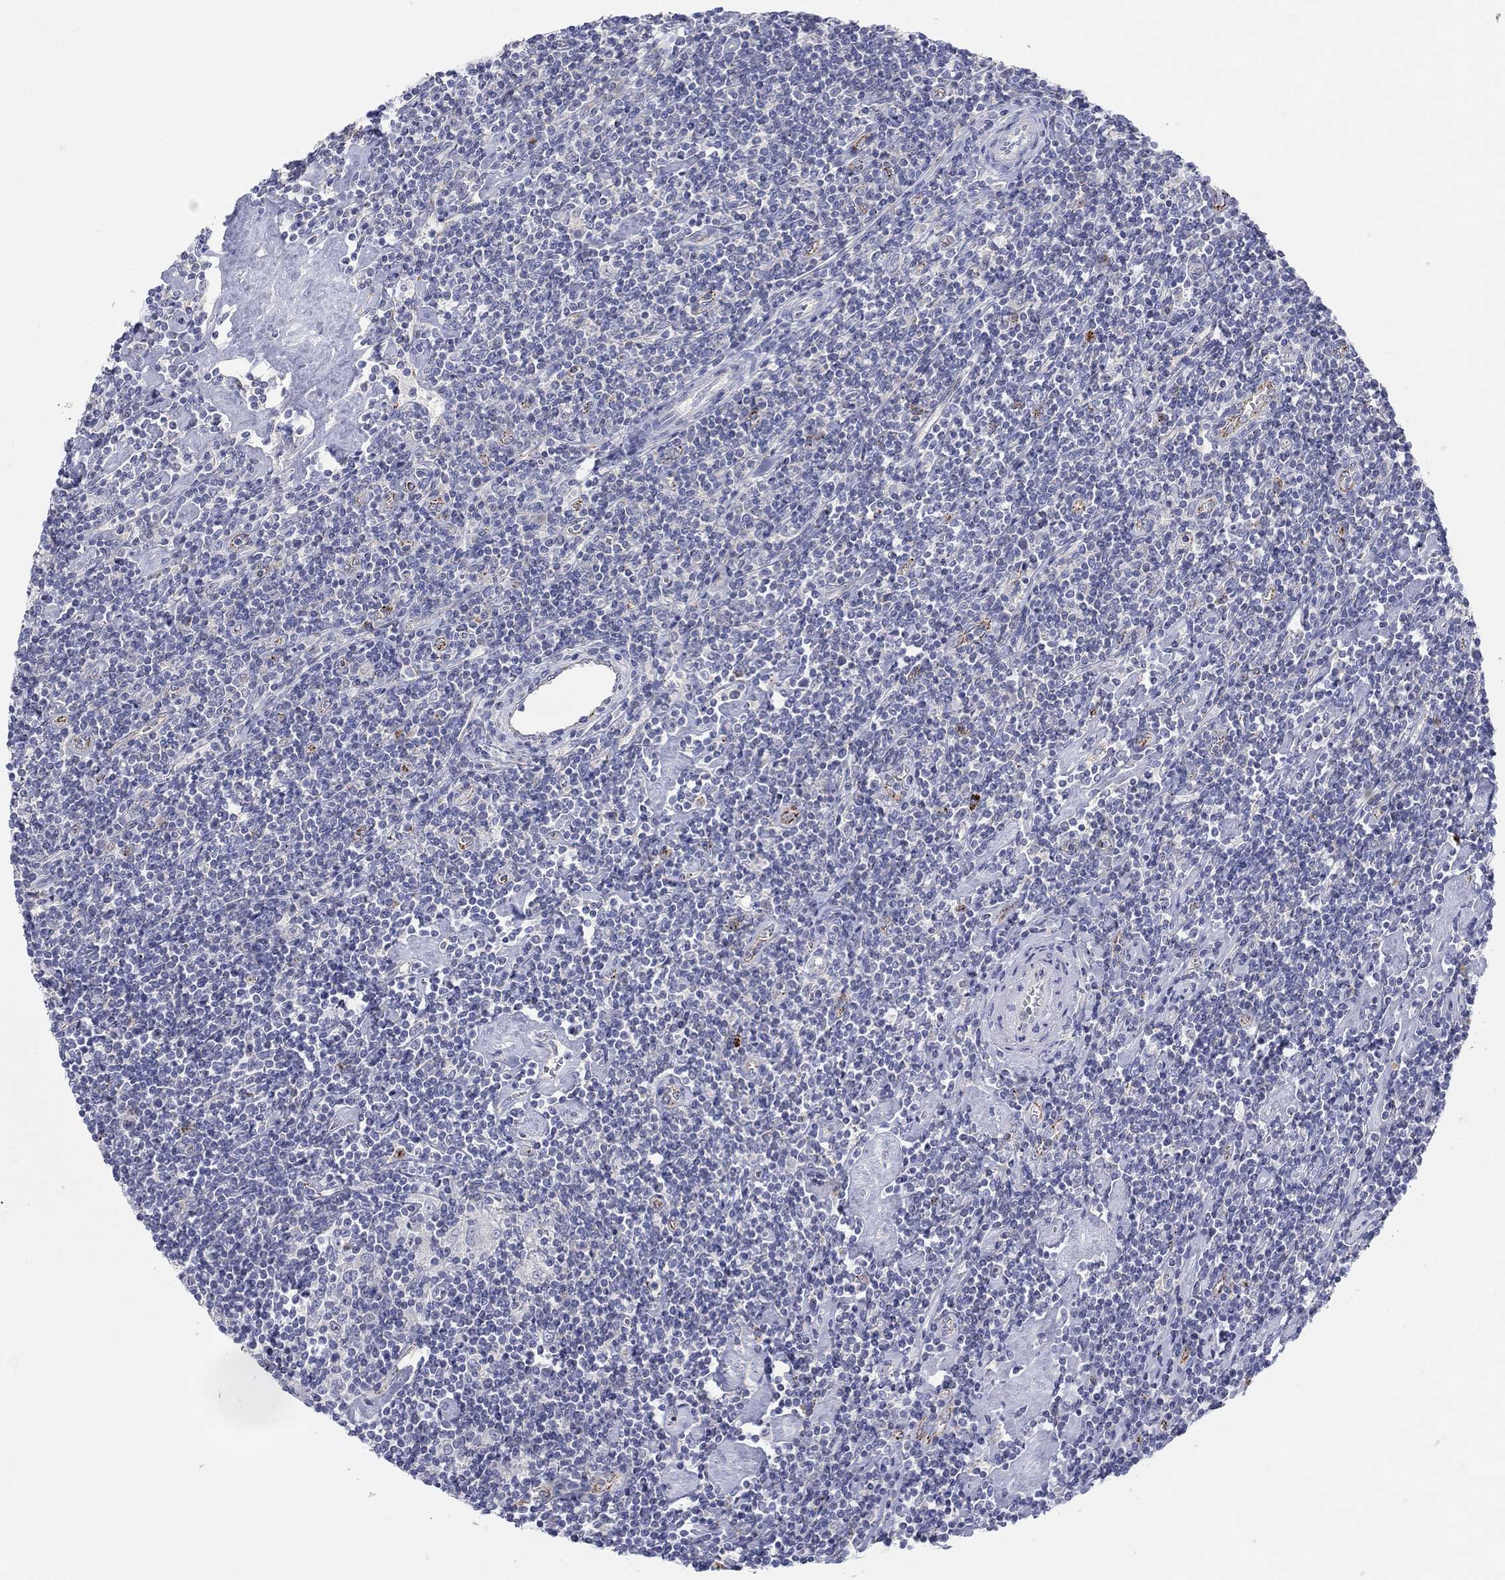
{"staining": {"intensity": "negative", "quantity": "none", "location": "none"}, "tissue": "lymphoma", "cell_type": "Tumor cells", "image_type": "cancer", "snomed": [{"axis": "morphology", "description": "Hodgkin's disease, NOS"}, {"axis": "topography", "description": "Lymph node"}], "caption": "Tumor cells are negative for brown protein staining in Hodgkin's disease.", "gene": "BCO2", "patient": {"sex": "male", "age": 40}}